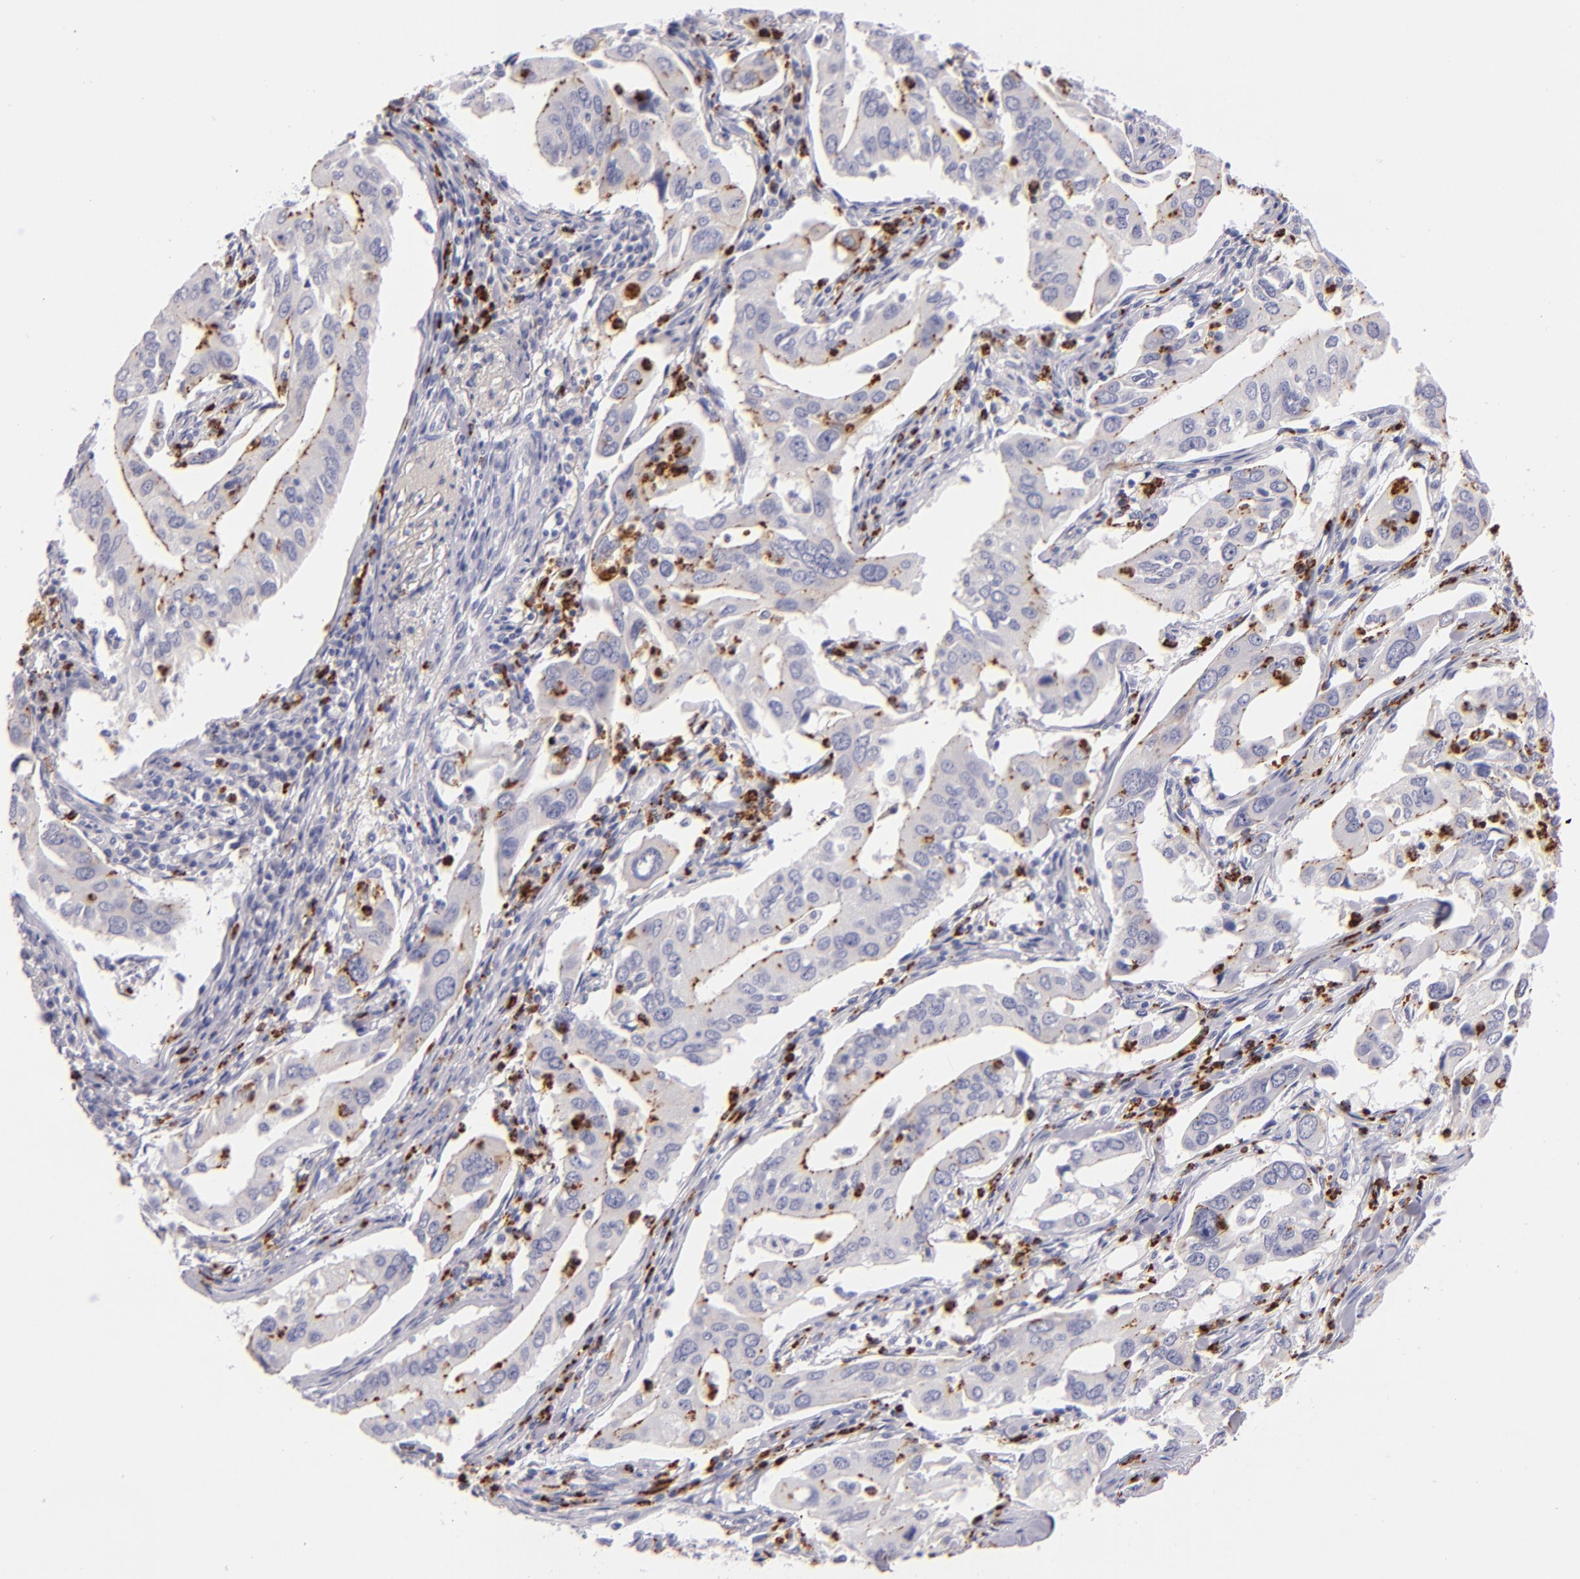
{"staining": {"intensity": "weak", "quantity": "<25%", "location": "cytoplasmic/membranous"}, "tissue": "lung cancer", "cell_type": "Tumor cells", "image_type": "cancer", "snomed": [{"axis": "morphology", "description": "Adenocarcinoma, NOS"}, {"axis": "topography", "description": "Lung"}], "caption": "Tumor cells show no significant expression in lung cancer (adenocarcinoma). The staining was performed using DAB (3,3'-diaminobenzidine) to visualize the protein expression in brown, while the nuclei were stained in blue with hematoxylin (Magnification: 20x).", "gene": "CDH3", "patient": {"sex": "male", "age": 48}}